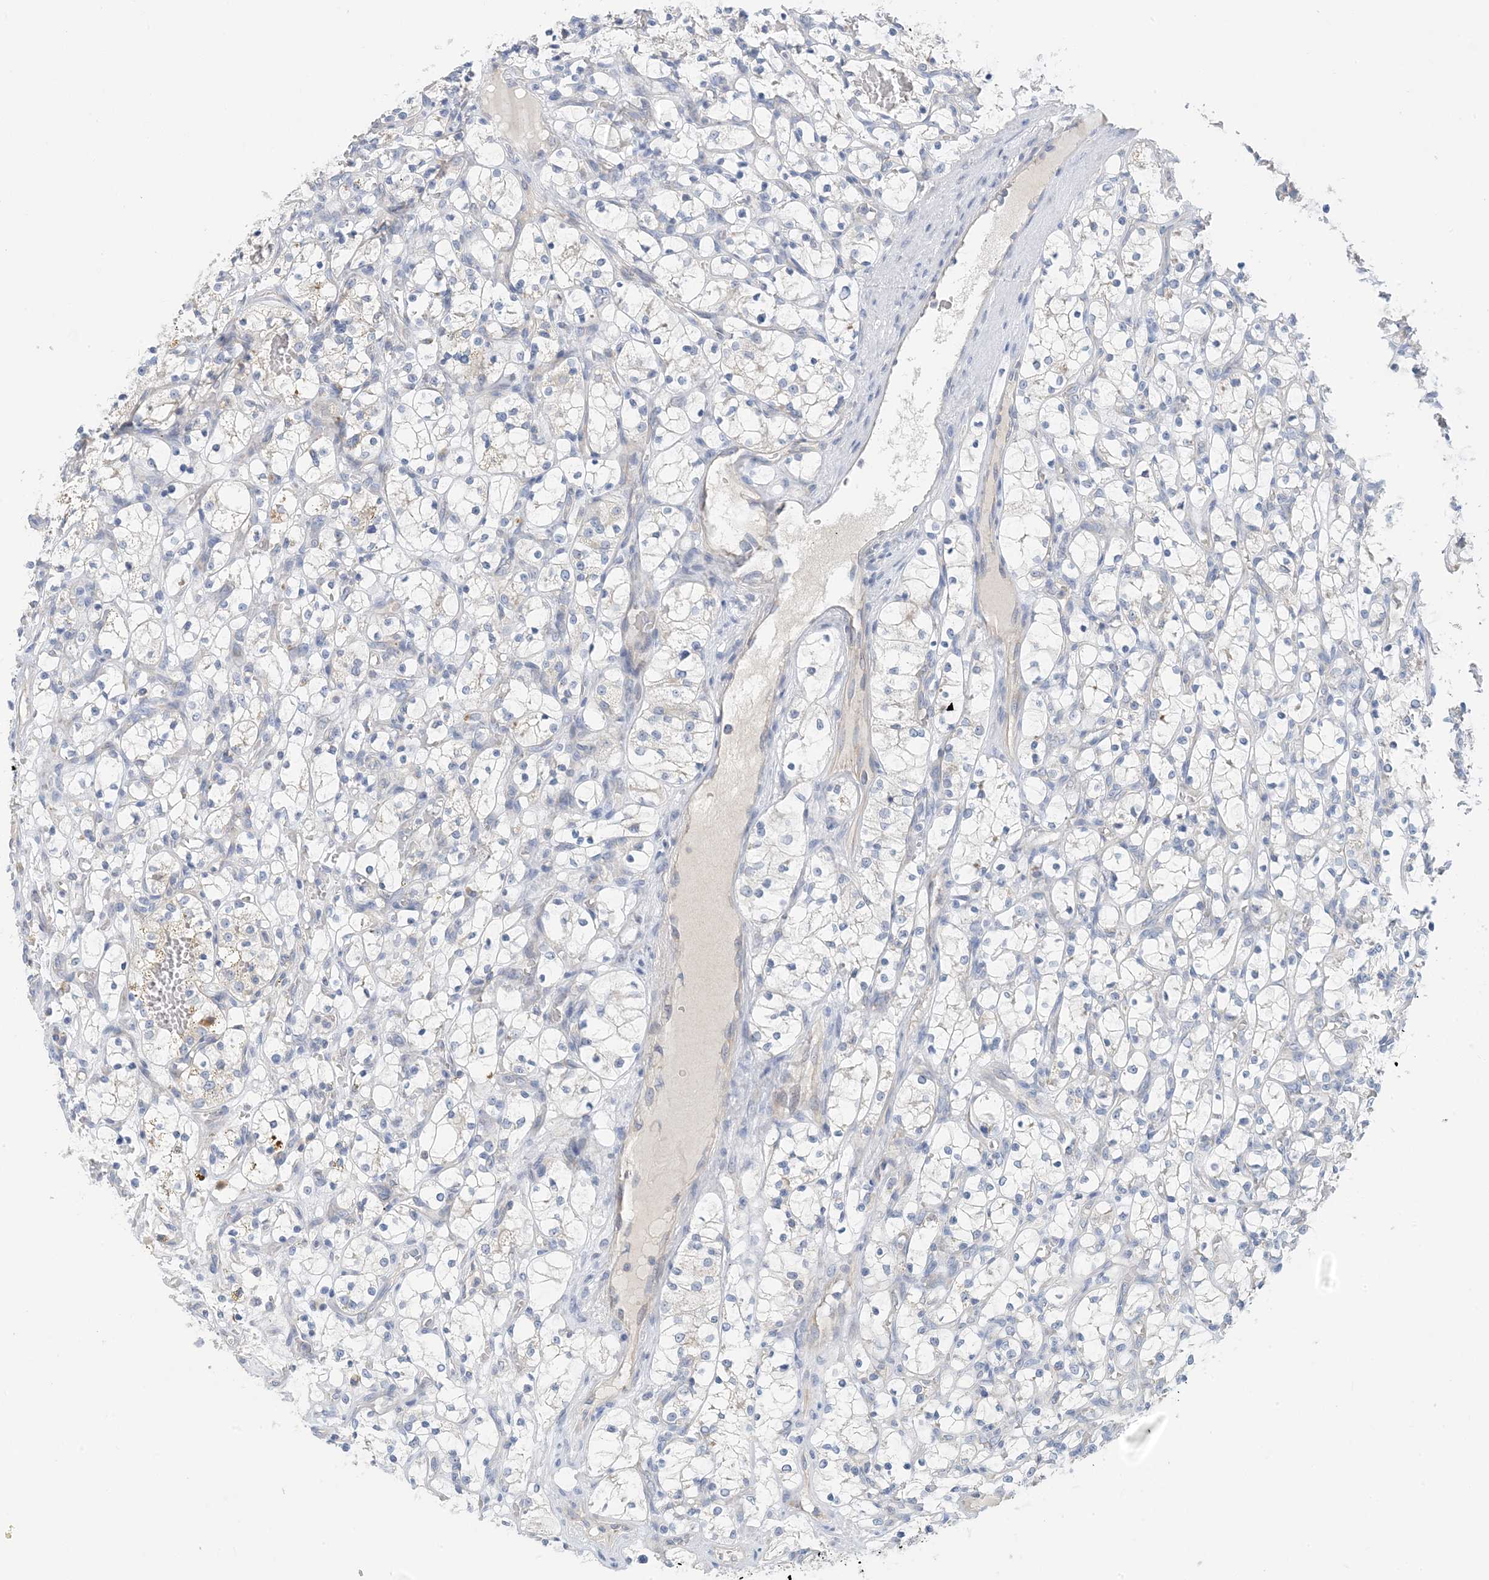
{"staining": {"intensity": "negative", "quantity": "none", "location": "none"}, "tissue": "renal cancer", "cell_type": "Tumor cells", "image_type": "cancer", "snomed": [{"axis": "morphology", "description": "Adenocarcinoma, NOS"}, {"axis": "topography", "description": "Kidney"}], "caption": "This is a micrograph of immunohistochemistry staining of renal adenocarcinoma, which shows no expression in tumor cells.", "gene": "ZCCHC18", "patient": {"sex": "female", "age": 69}}